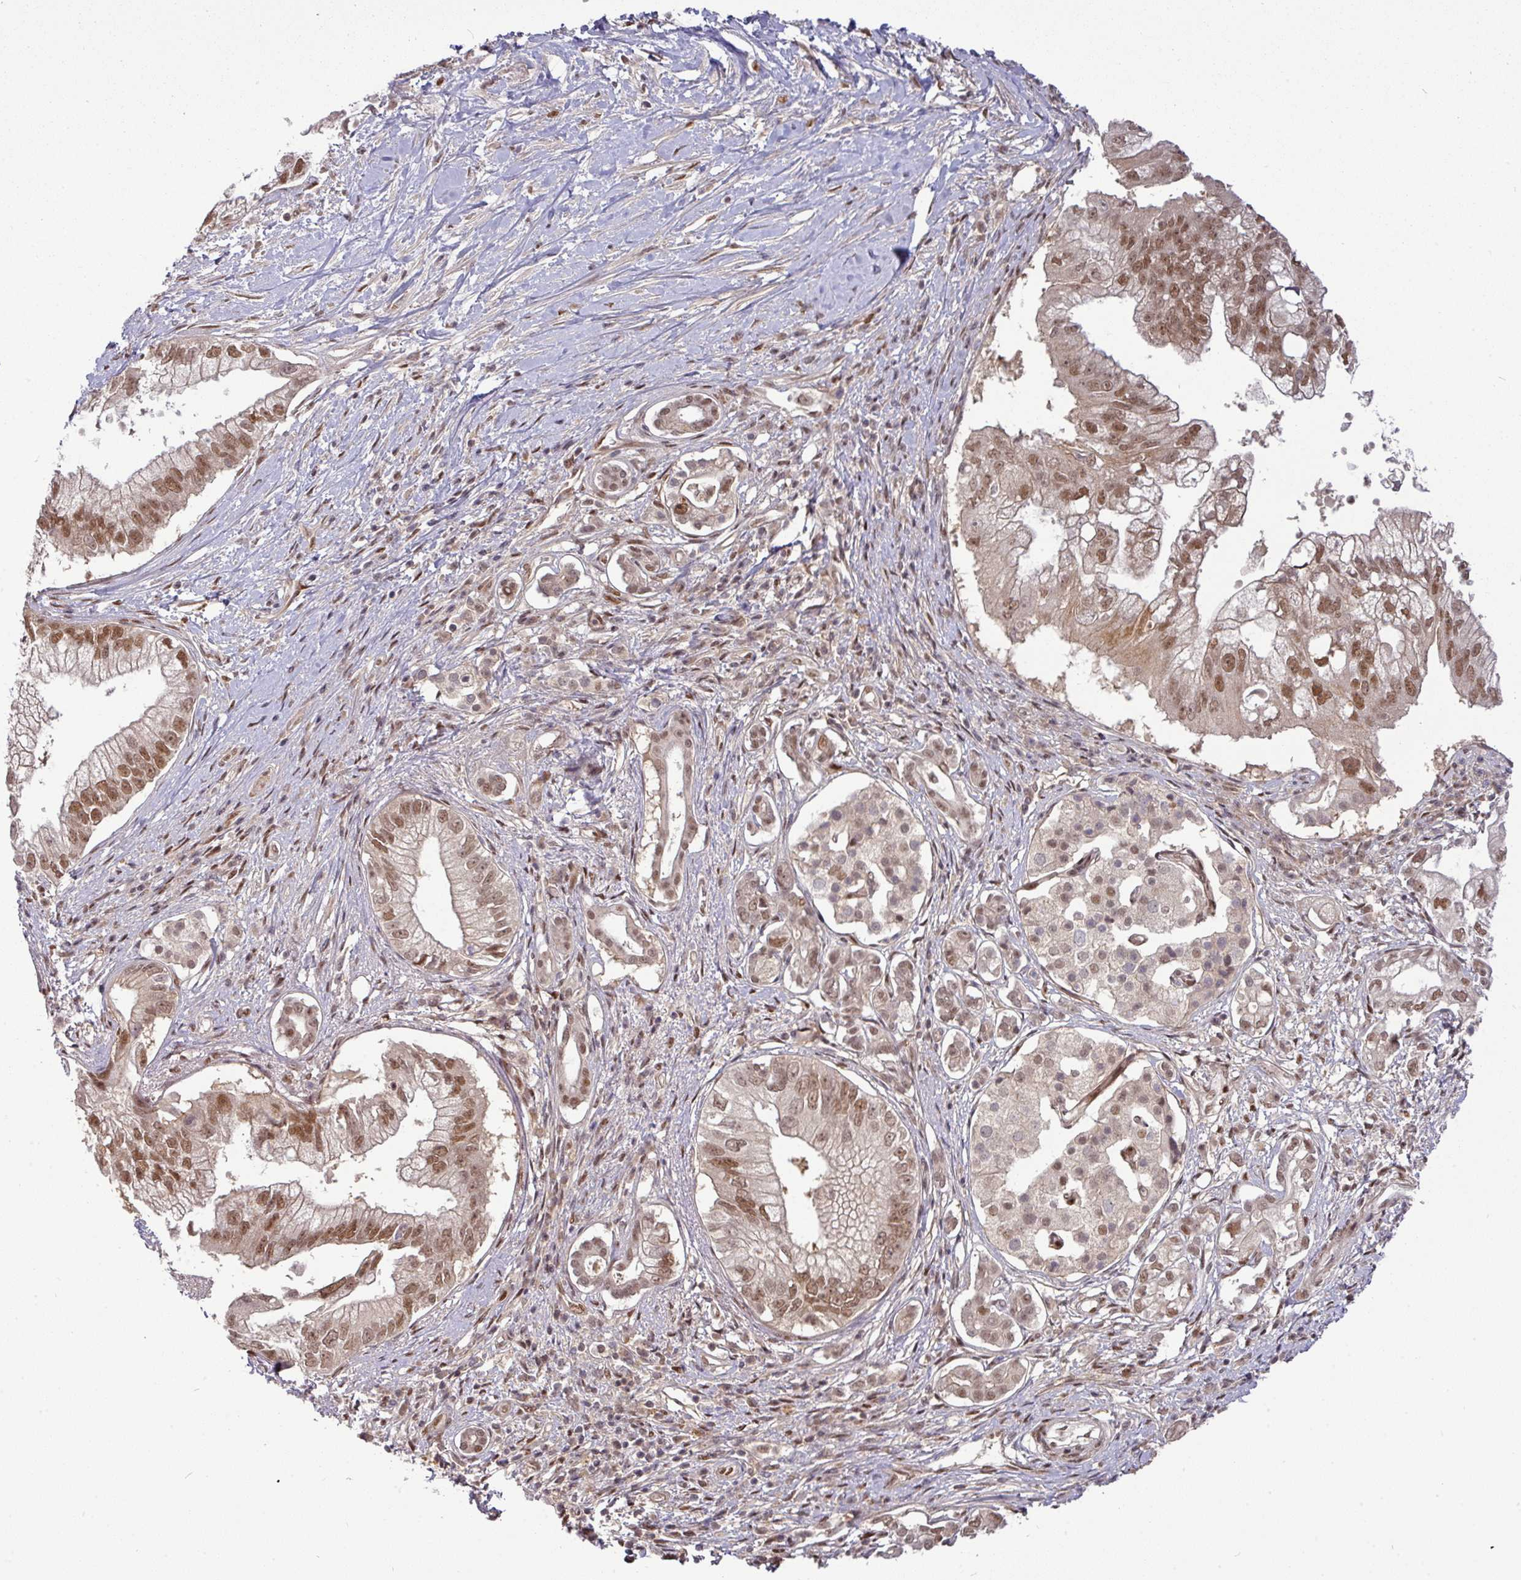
{"staining": {"intensity": "moderate", "quantity": ">75%", "location": "nuclear"}, "tissue": "pancreatic cancer", "cell_type": "Tumor cells", "image_type": "cancer", "snomed": [{"axis": "morphology", "description": "Adenocarcinoma, NOS"}, {"axis": "topography", "description": "Pancreas"}], "caption": "Pancreatic adenocarcinoma tissue reveals moderate nuclear expression in approximately >75% of tumor cells, visualized by immunohistochemistry.", "gene": "CIC", "patient": {"sex": "male", "age": 70}}